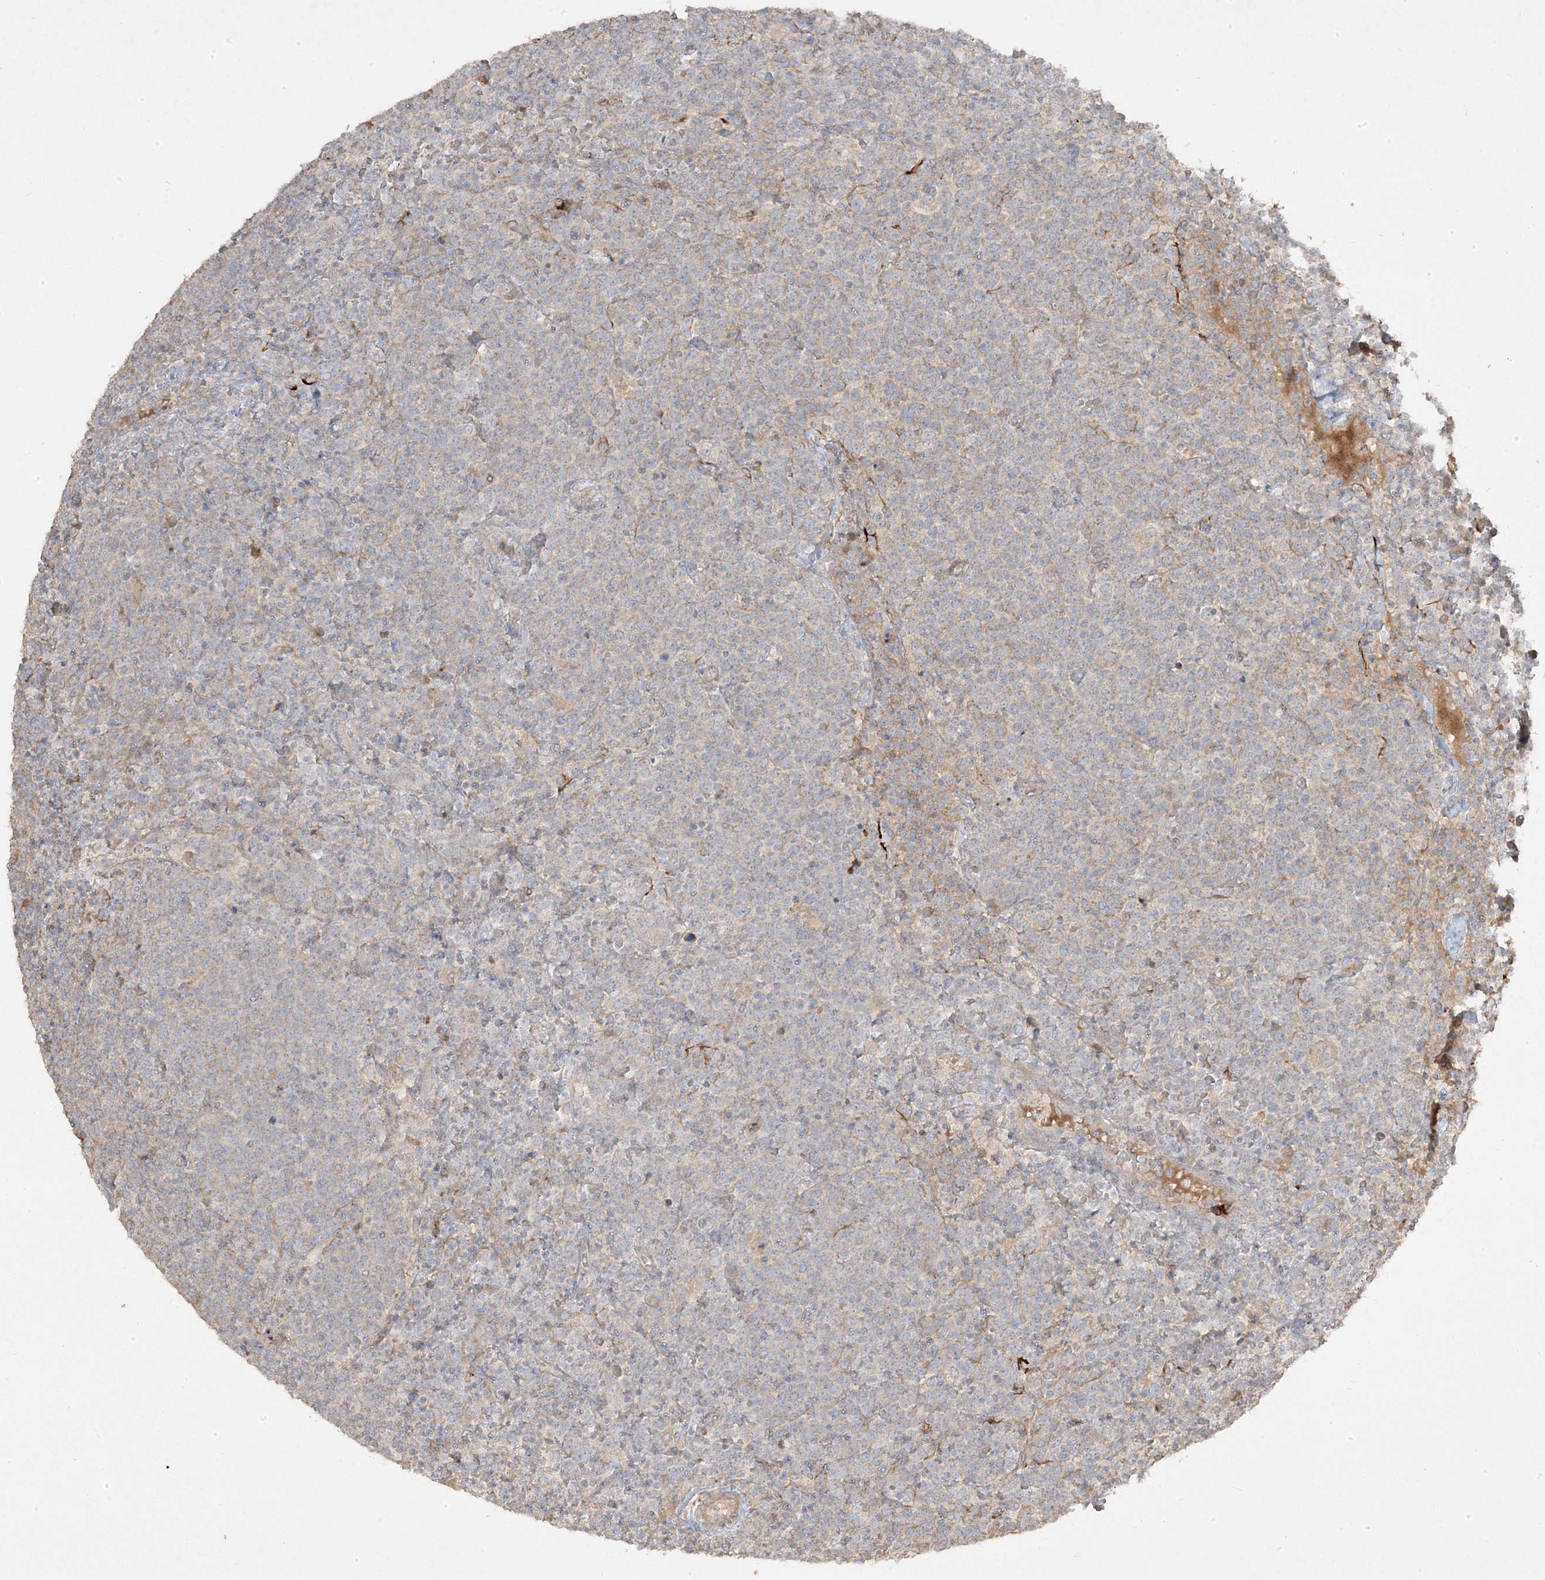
{"staining": {"intensity": "negative", "quantity": "none", "location": "none"}, "tissue": "lymphoma", "cell_type": "Tumor cells", "image_type": "cancer", "snomed": [{"axis": "morphology", "description": "Malignant lymphoma, non-Hodgkin's type, High grade"}, {"axis": "topography", "description": "Lymph node"}], "caption": "Immunohistochemistry of human lymphoma demonstrates no positivity in tumor cells.", "gene": "RGL4", "patient": {"sex": "male", "age": 61}}